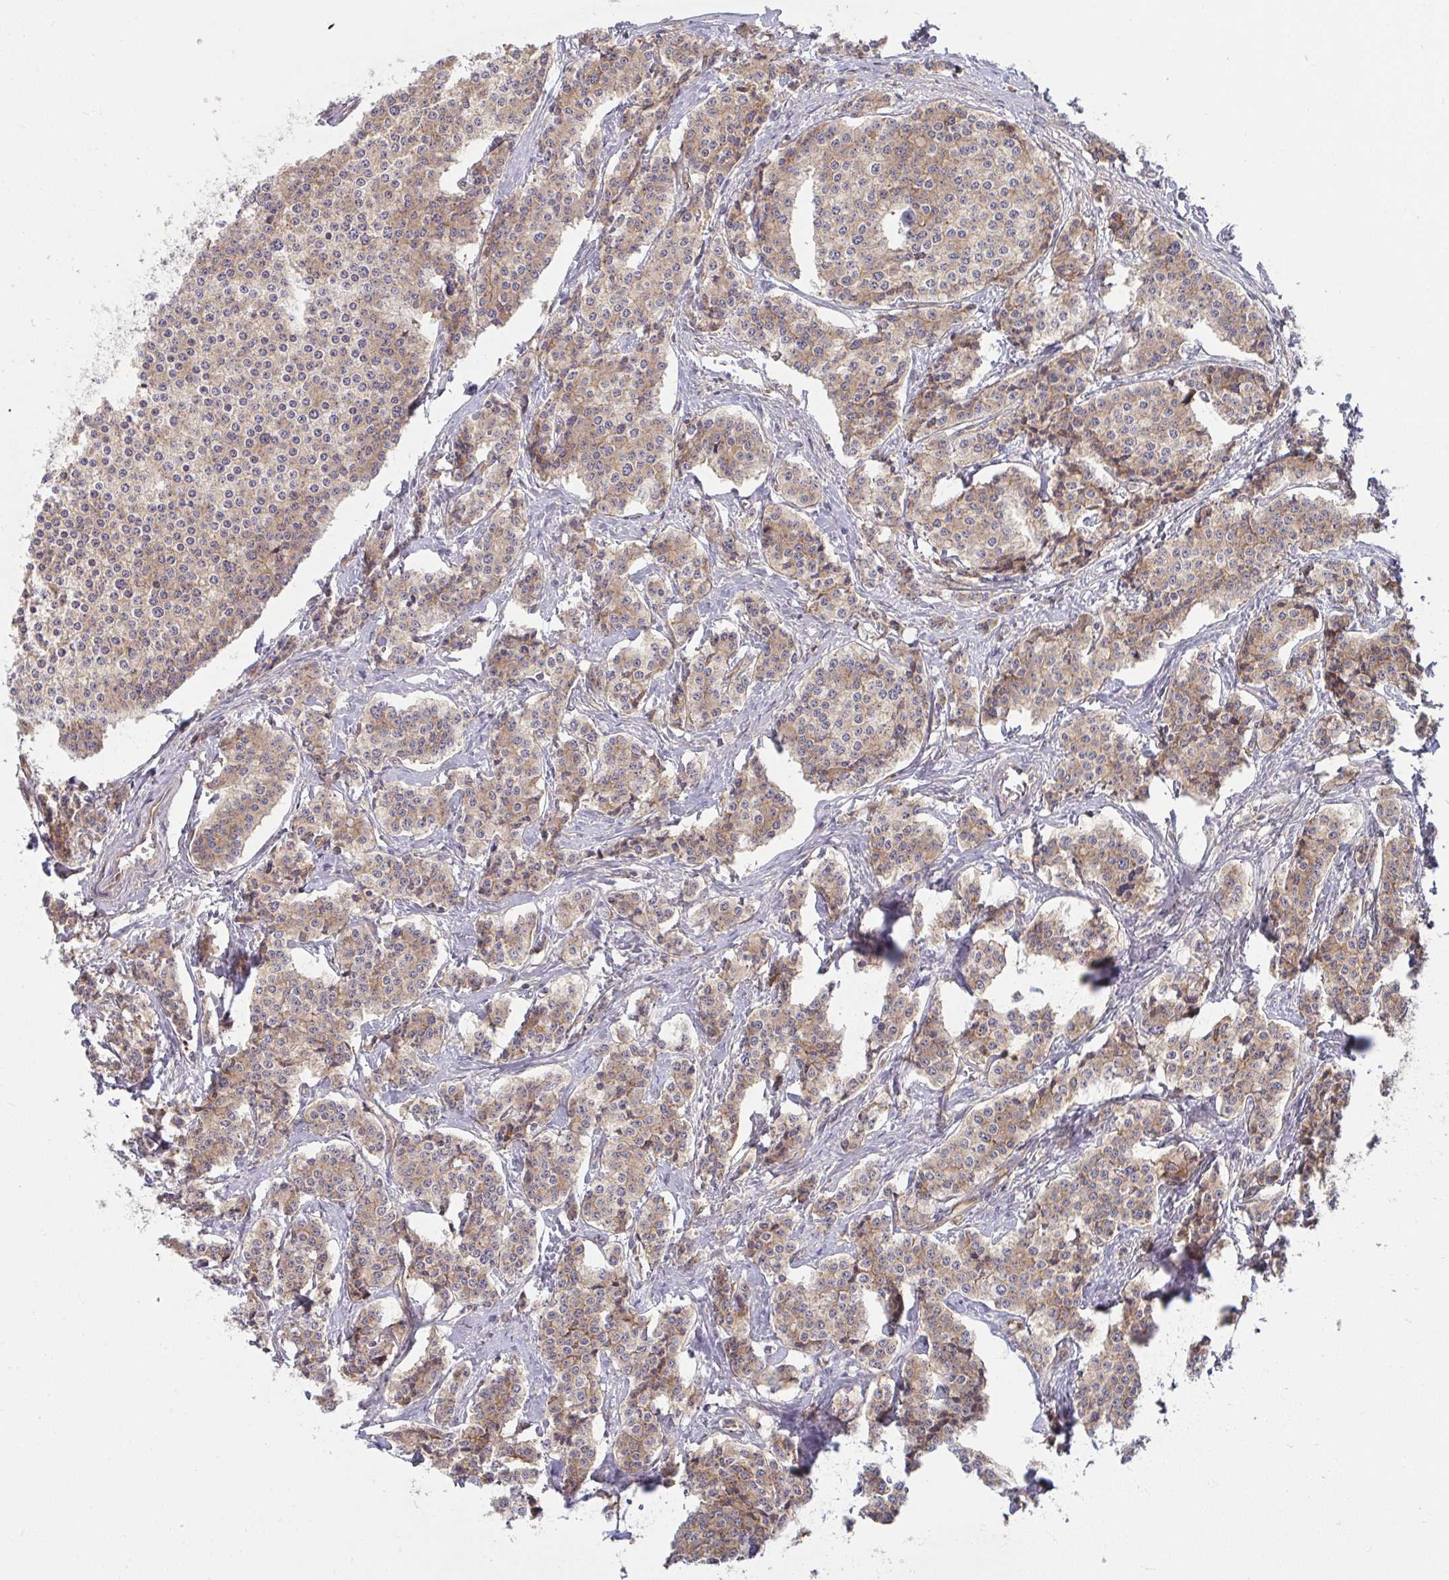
{"staining": {"intensity": "moderate", "quantity": ">75%", "location": "cytoplasmic/membranous"}, "tissue": "carcinoid", "cell_type": "Tumor cells", "image_type": "cancer", "snomed": [{"axis": "morphology", "description": "Carcinoid, malignant, NOS"}, {"axis": "topography", "description": "Small intestine"}], "caption": "The image displays staining of carcinoid (malignant), revealing moderate cytoplasmic/membranous protein staining (brown color) within tumor cells.", "gene": "CASP9", "patient": {"sex": "female", "age": 64}}